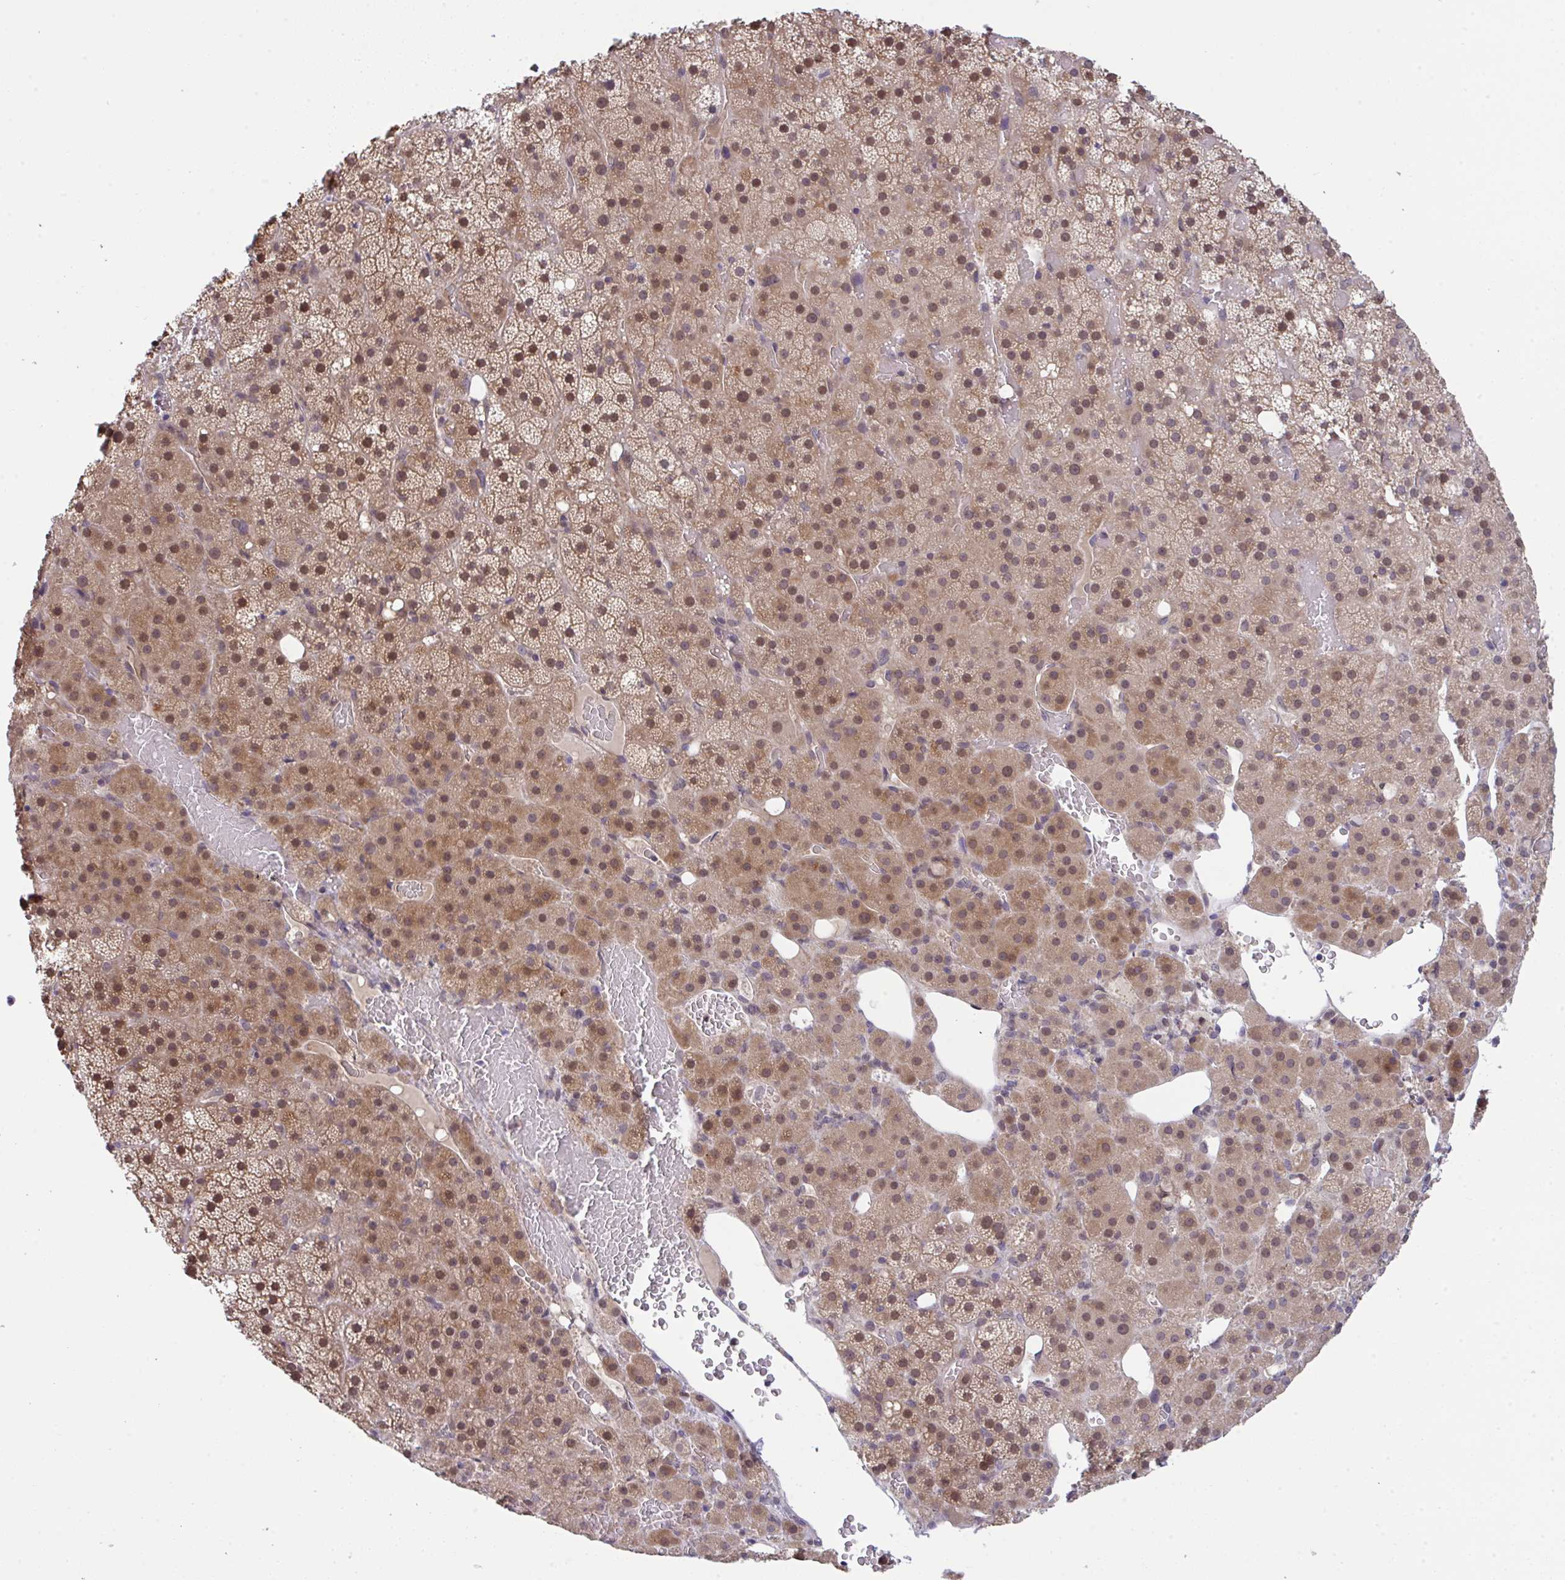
{"staining": {"intensity": "moderate", "quantity": ">75%", "location": "cytoplasmic/membranous,nuclear"}, "tissue": "adrenal gland", "cell_type": "Glandular cells", "image_type": "normal", "snomed": [{"axis": "morphology", "description": "Normal tissue, NOS"}, {"axis": "topography", "description": "Adrenal gland"}], "caption": "A photomicrograph showing moderate cytoplasmic/membranous,nuclear staining in approximately >75% of glandular cells in benign adrenal gland, as visualized by brown immunohistochemical staining.", "gene": "C9orf64", "patient": {"sex": "male", "age": 53}}